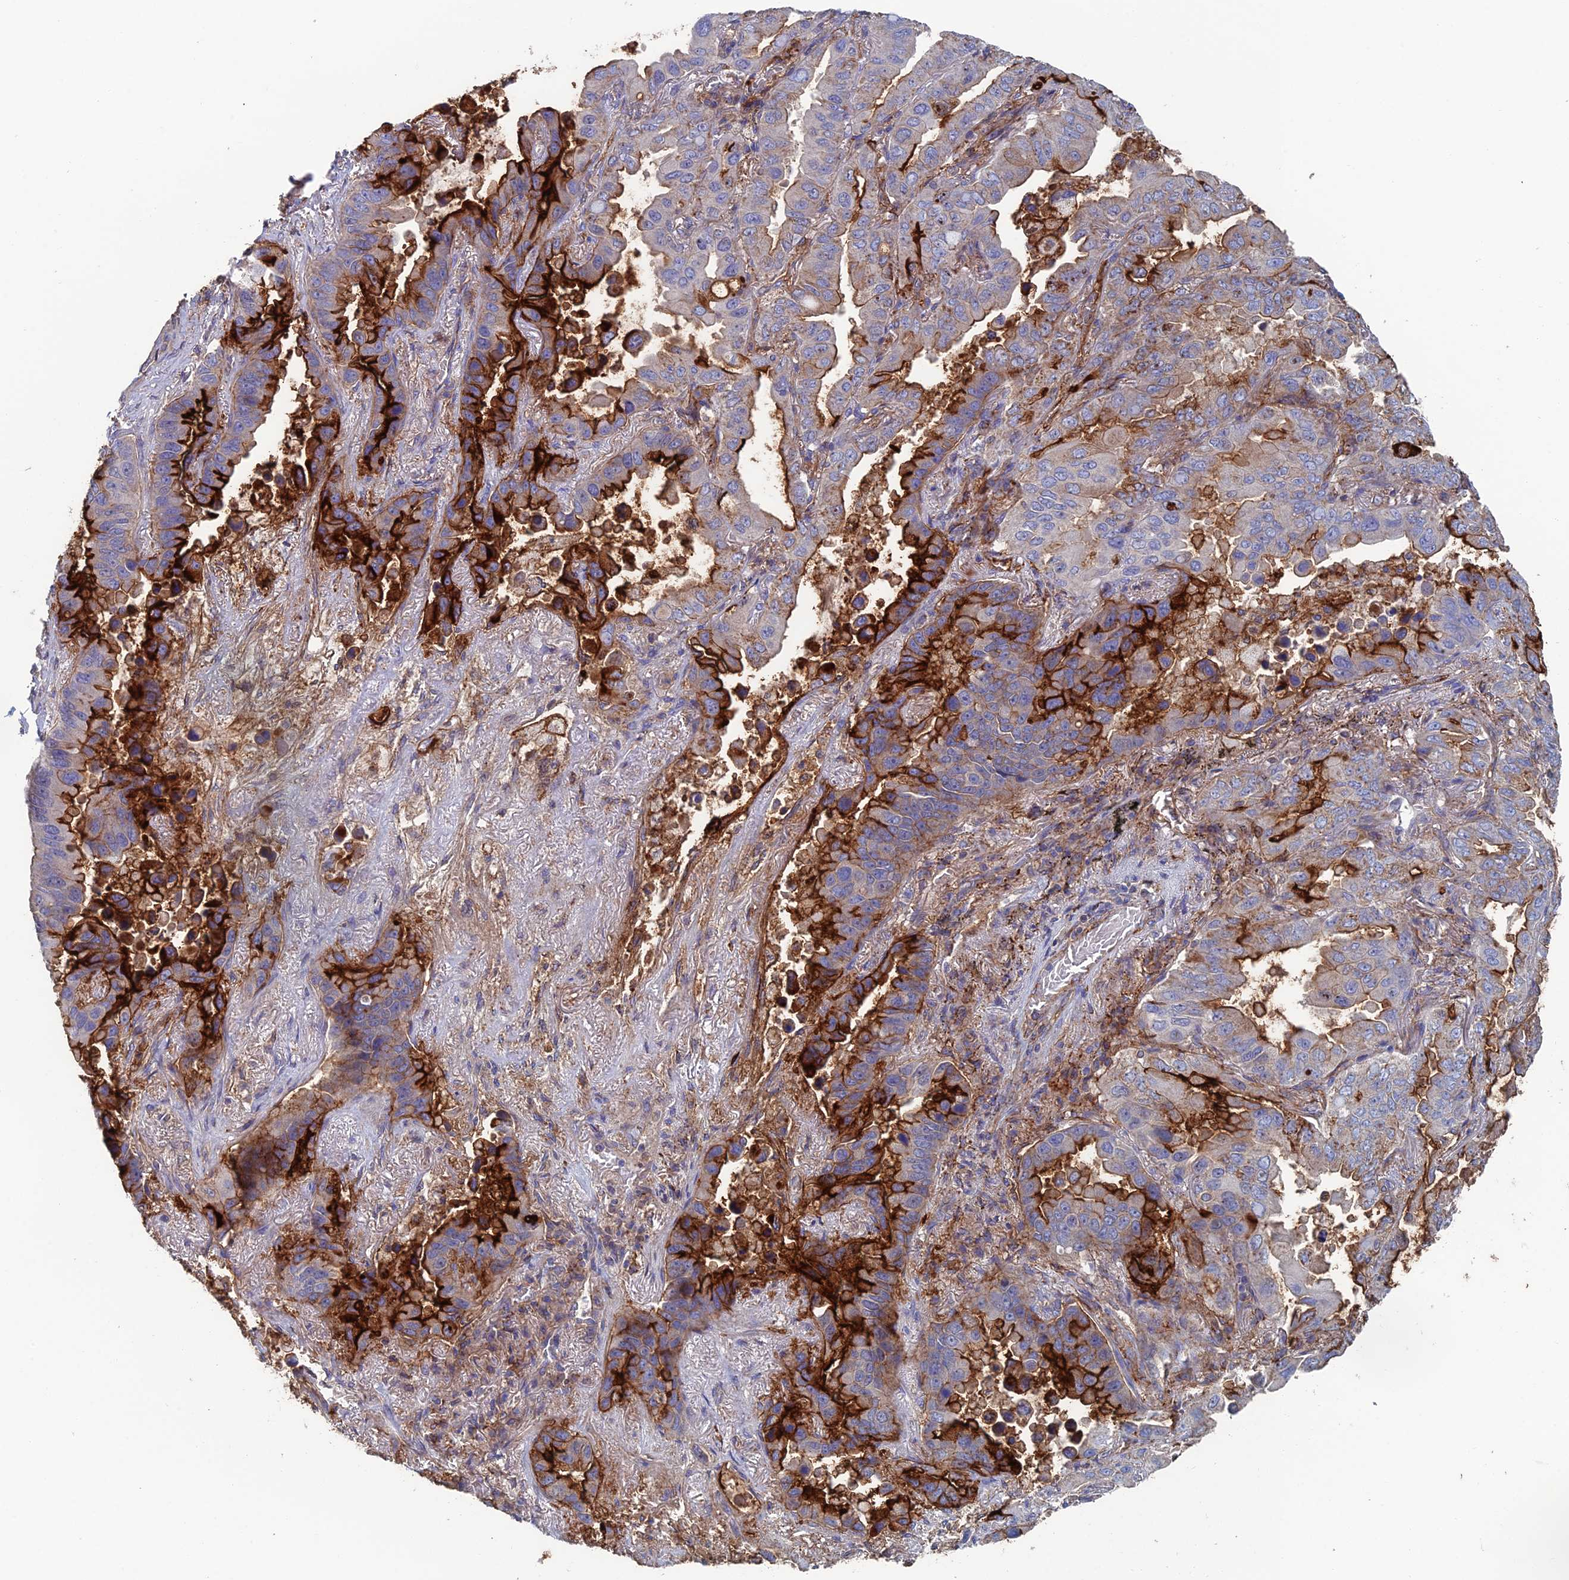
{"staining": {"intensity": "strong", "quantity": "25%-75%", "location": "cytoplasmic/membranous"}, "tissue": "lung cancer", "cell_type": "Tumor cells", "image_type": "cancer", "snomed": [{"axis": "morphology", "description": "Adenocarcinoma, NOS"}, {"axis": "topography", "description": "Lung"}], "caption": "A brown stain labels strong cytoplasmic/membranous expression of a protein in lung adenocarcinoma tumor cells.", "gene": "SNX11", "patient": {"sex": "male", "age": 64}}